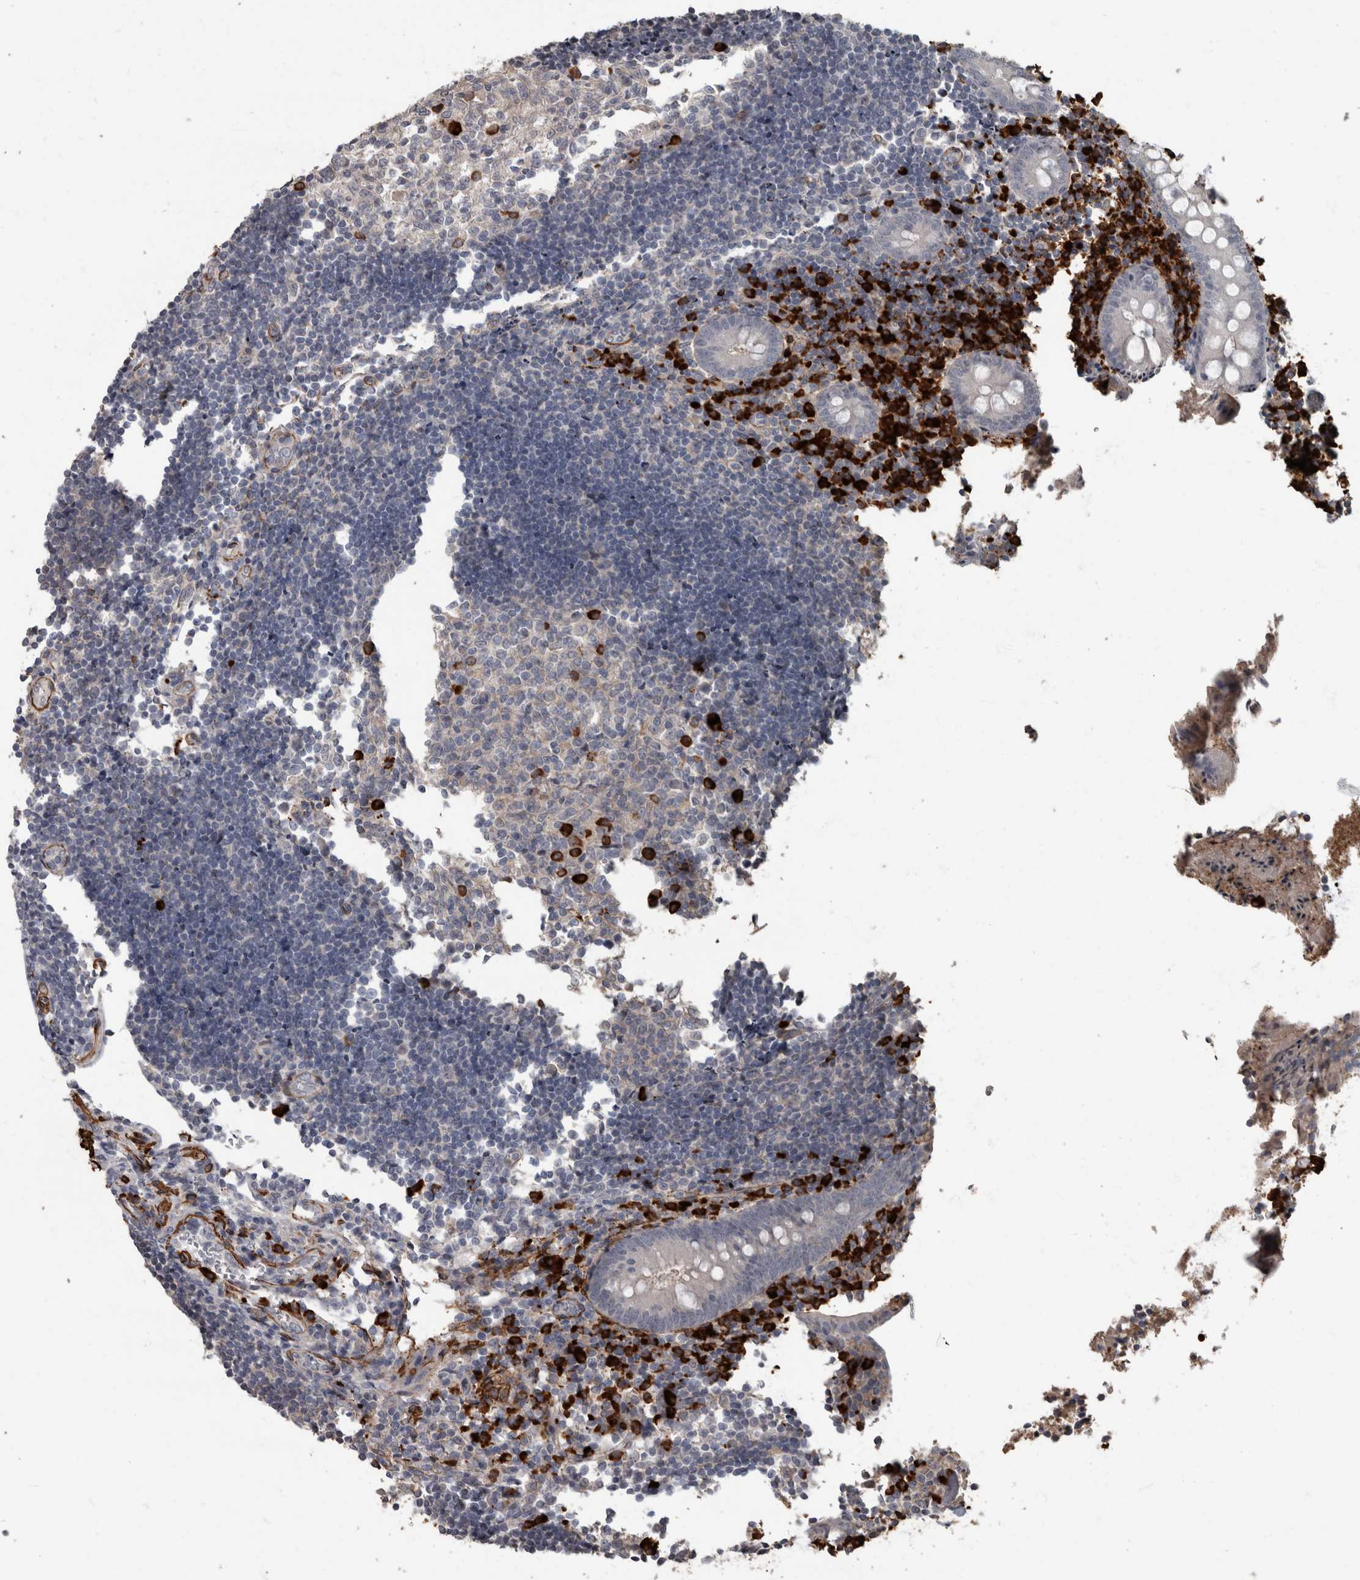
{"staining": {"intensity": "negative", "quantity": "none", "location": "none"}, "tissue": "appendix", "cell_type": "Glandular cells", "image_type": "normal", "snomed": [{"axis": "morphology", "description": "Normal tissue, NOS"}, {"axis": "topography", "description": "Appendix"}], "caption": "The image shows no significant positivity in glandular cells of appendix.", "gene": "MASTL", "patient": {"sex": "female", "age": 17}}